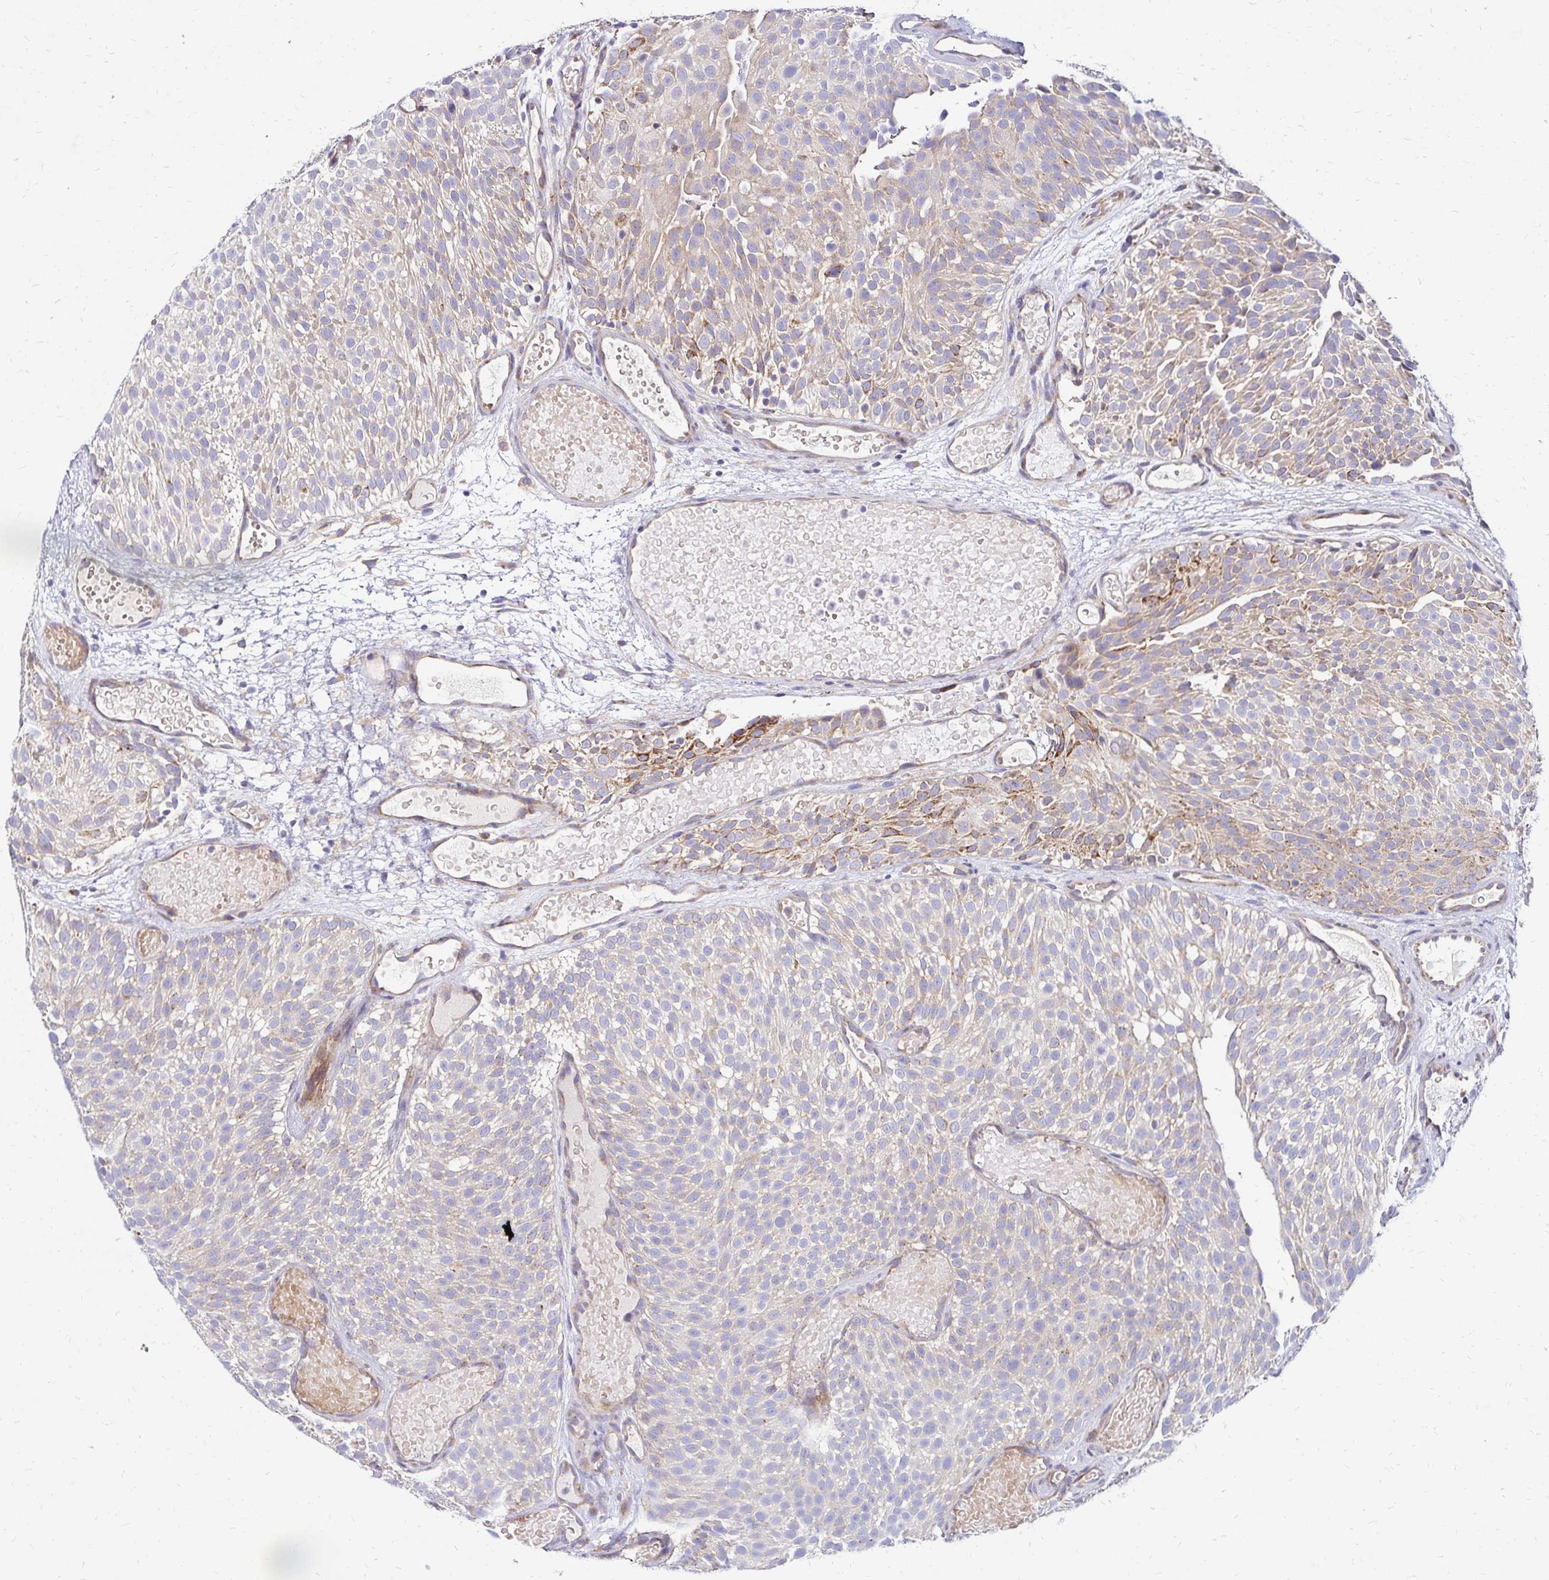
{"staining": {"intensity": "weak", "quantity": "<25%", "location": "cytoplasmic/membranous"}, "tissue": "urothelial cancer", "cell_type": "Tumor cells", "image_type": "cancer", "snomed": [{"axis": "morphology", "description": "Urothelial carcinoma, Low grade"}, {"axis": "topography", "description": "Urinary bladder"}], "caption": "DAB immunohistochemical staining of urothelial carcinoma (low-grade) displays no significant staining in tumor cells.", "gene": "IDUA", "patient": {"sex": "male", "age": 78}}